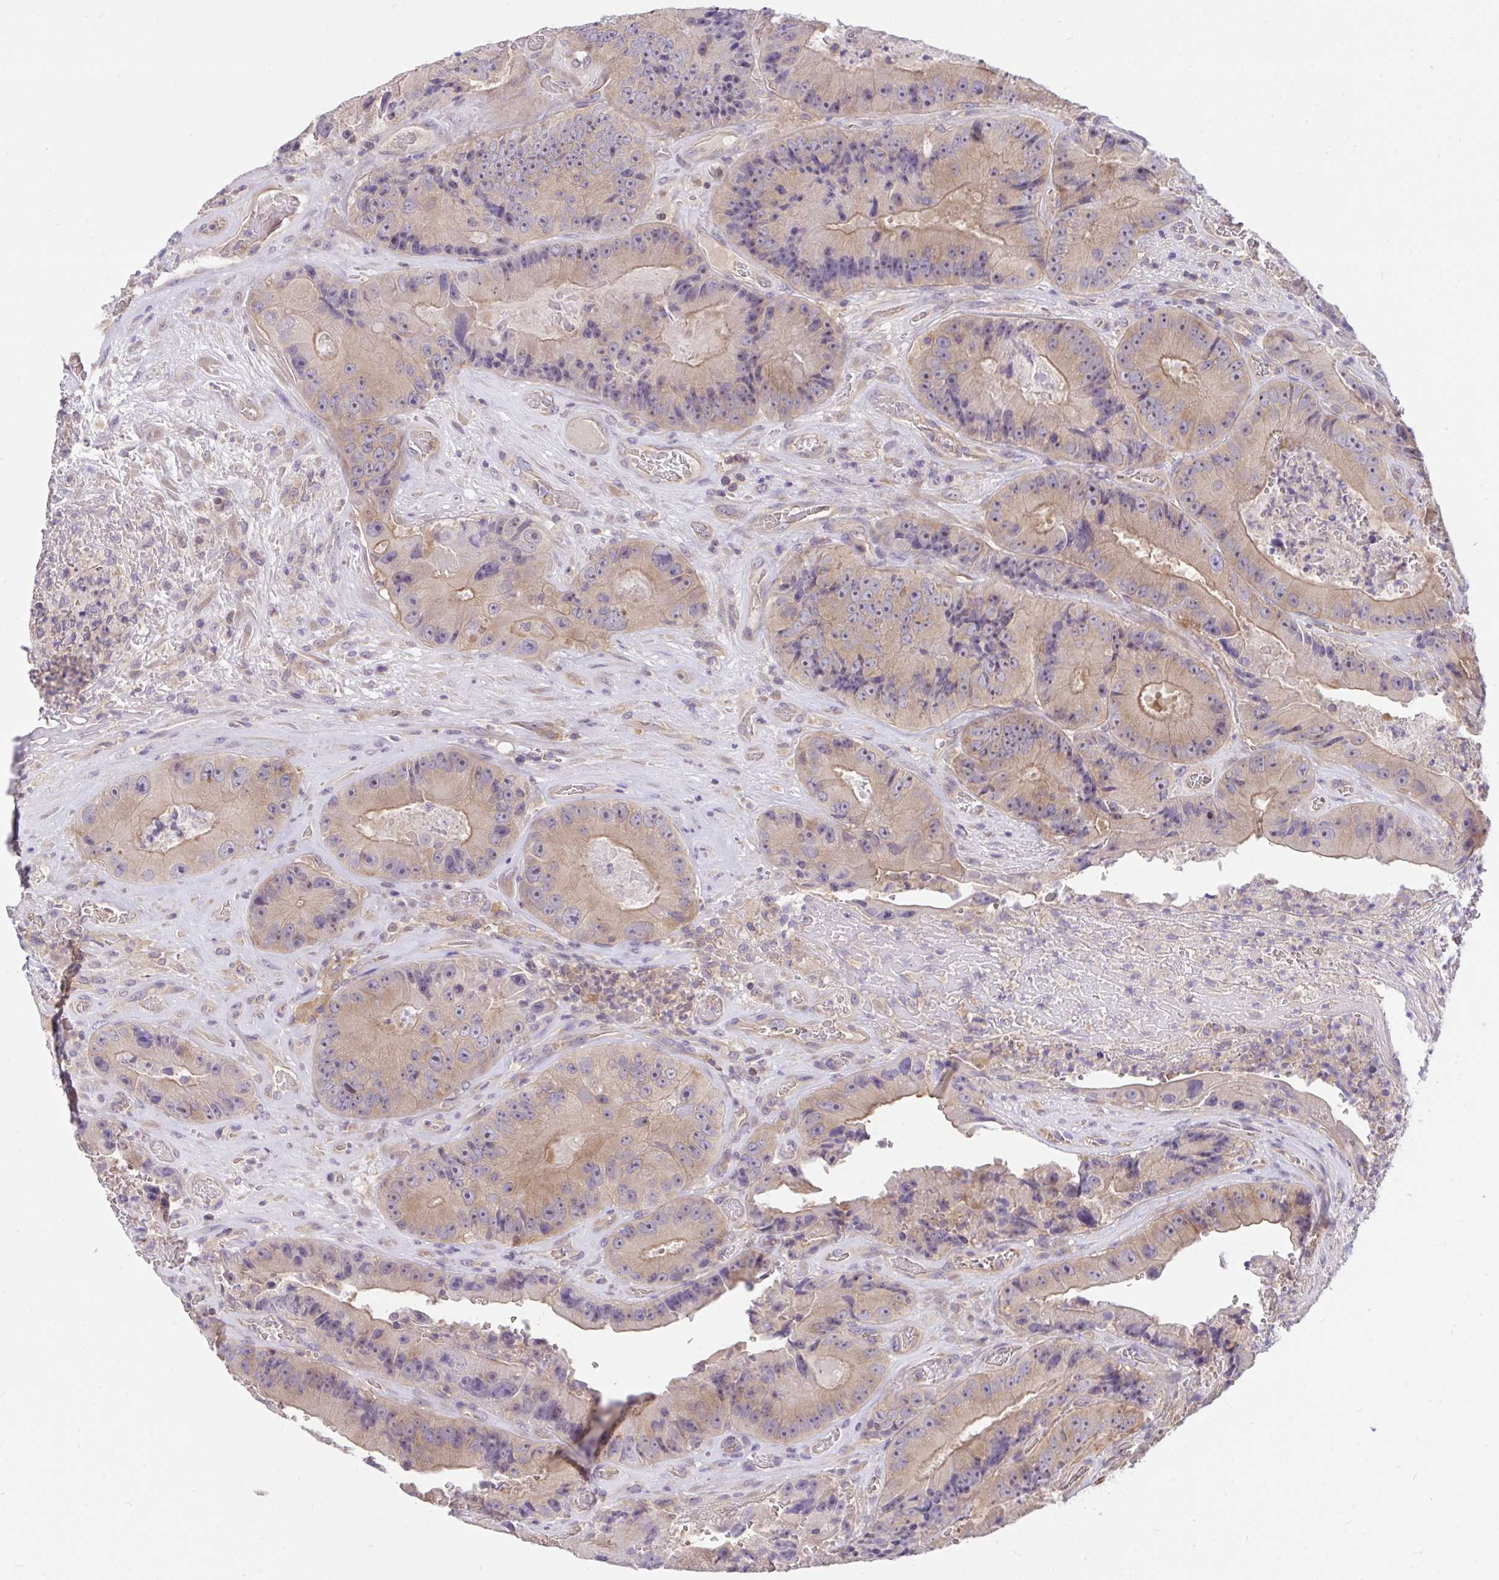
{"staining": {"intensity": "weak", "quantity": ">75%", "location": "cytoplasmic/membranous"}, "tissue": "colorectal cancer", "cell_type": "Tumor cells", "image_type": "cancer", "snomed": [{"axis": "morphology", "description": "Adenocarcinoma, NOS"}, {"axis": "topography", "description": "Colon"}], "caption": "Protein staining by immunohistochemistry shows weak cytoplasmic/membranous staining in approximately >75% of tumor cells in colorectal cancer (adenocarcinoma). The staining was performed using DAB (3,3'-diaminobenzidine), with brown indicating positive protein expression. Nuclei are stained blue with hematoxylin.", "gene": "TLN2", "patient": {"sex": "female", "age": 86}}